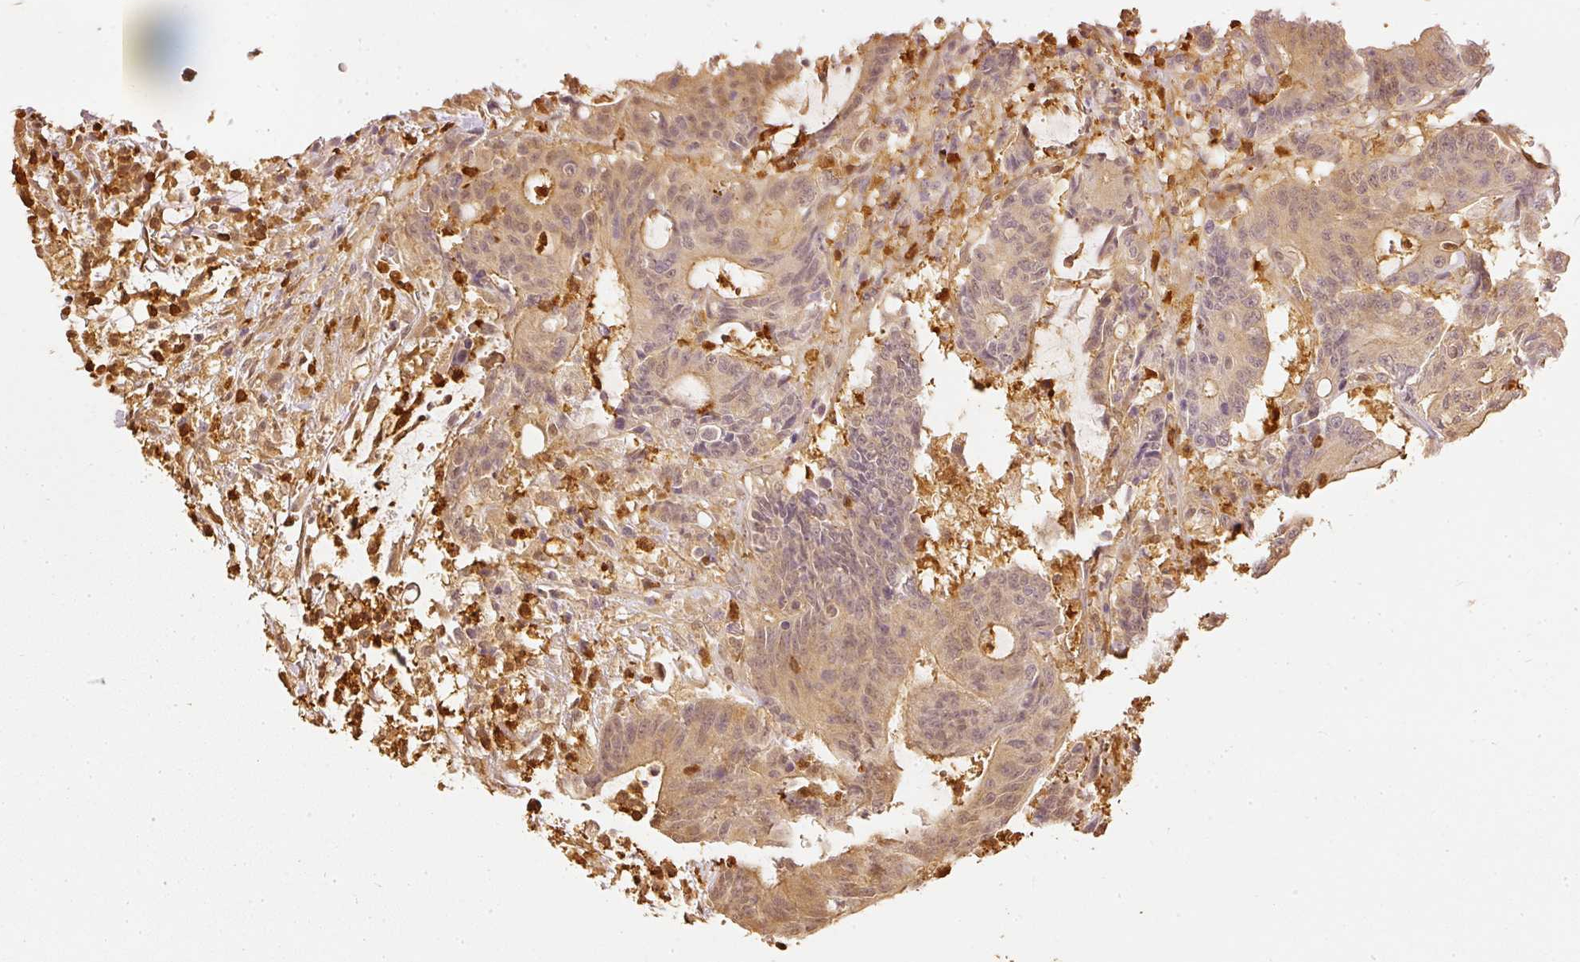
{"staining": {"intensity": "weak", "quantity": ">75%", "location": "cytoplasmic/membranous"}, "tissue": "colorectal cancer", "cell_type": "Tumor cells", "image_type": "cancer", "snomed": [{"axis": "morphology", "description": "Adenocarcinoma, NOS"}, {"axis": "topography", "description": "Colon"}], "caption": "IHC image of neoplastic tissue: colorectal cancer (adenocarcinoma) stained using IHC shows low levels of weak protein expression localized specifically in the cytoplasmic/membranous of tumor cells, appearing as a cytoplasmic/membranous brown color.", "gene": "PFN1", "patient": {"sex": "female", "age": 84}}